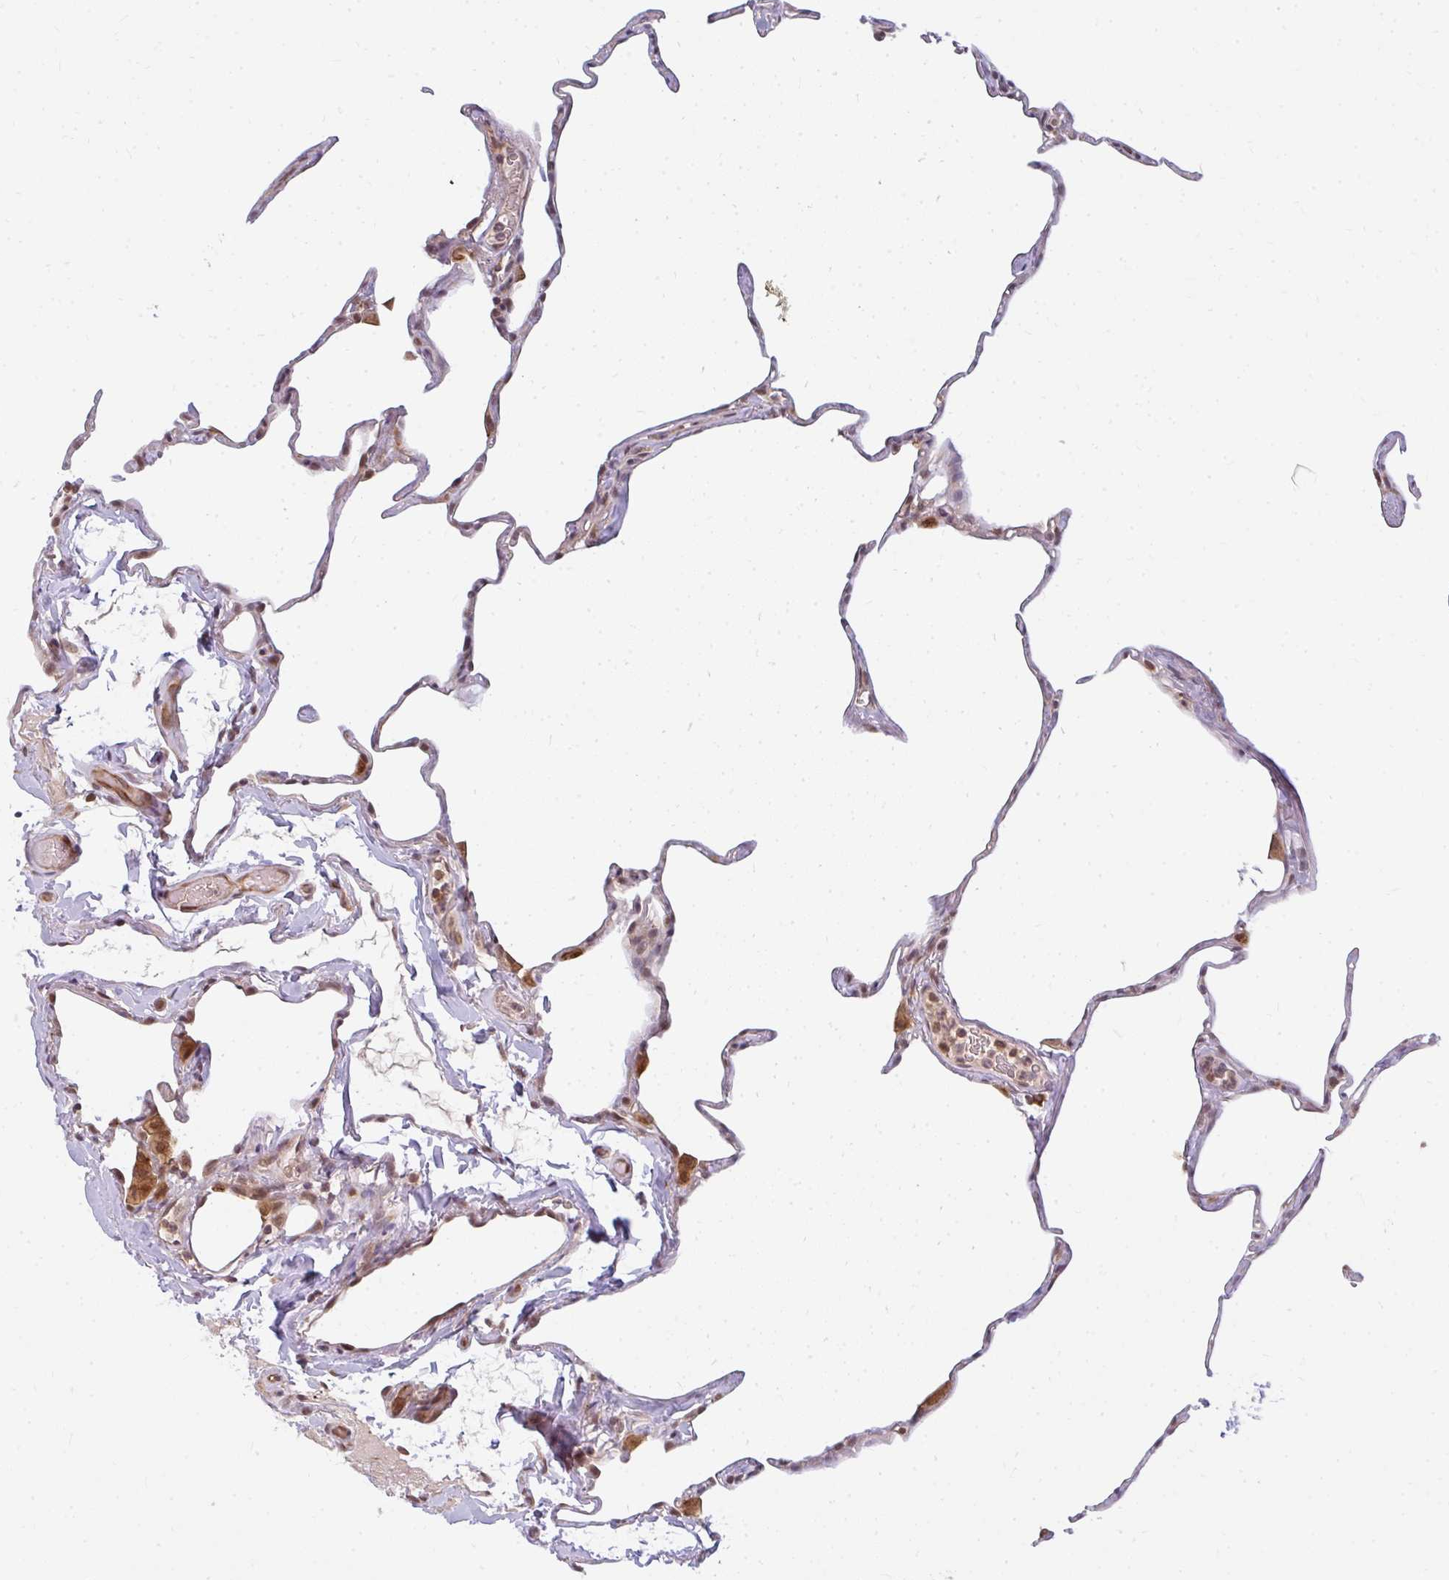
{"staining": {"intensity": "moderate", "quantity": "25%-75%", "location": "cytoplasmic/membranous,nuclear"}, "tissue": "lung", "cell_type": "Alveolar cells", "image_type": "normal", "snomed": [{"axis": "morphology", "description": "Normal tissue, NOS"}, {"axis": "topography", "description": "Lung"}], "caption": "Moderate cytoplasmic/membranous,nuclear protein expression is present in about 25%-75% of alveolar cells in lung. The staining was performed using DAB (3,3'-diaminobenzidine), with brown indicating positive protein expression. Nuclei are stained blue with hematoxylin.", "gene": "GTF3C6", "patient": {"sex": "male", "age": 65}}